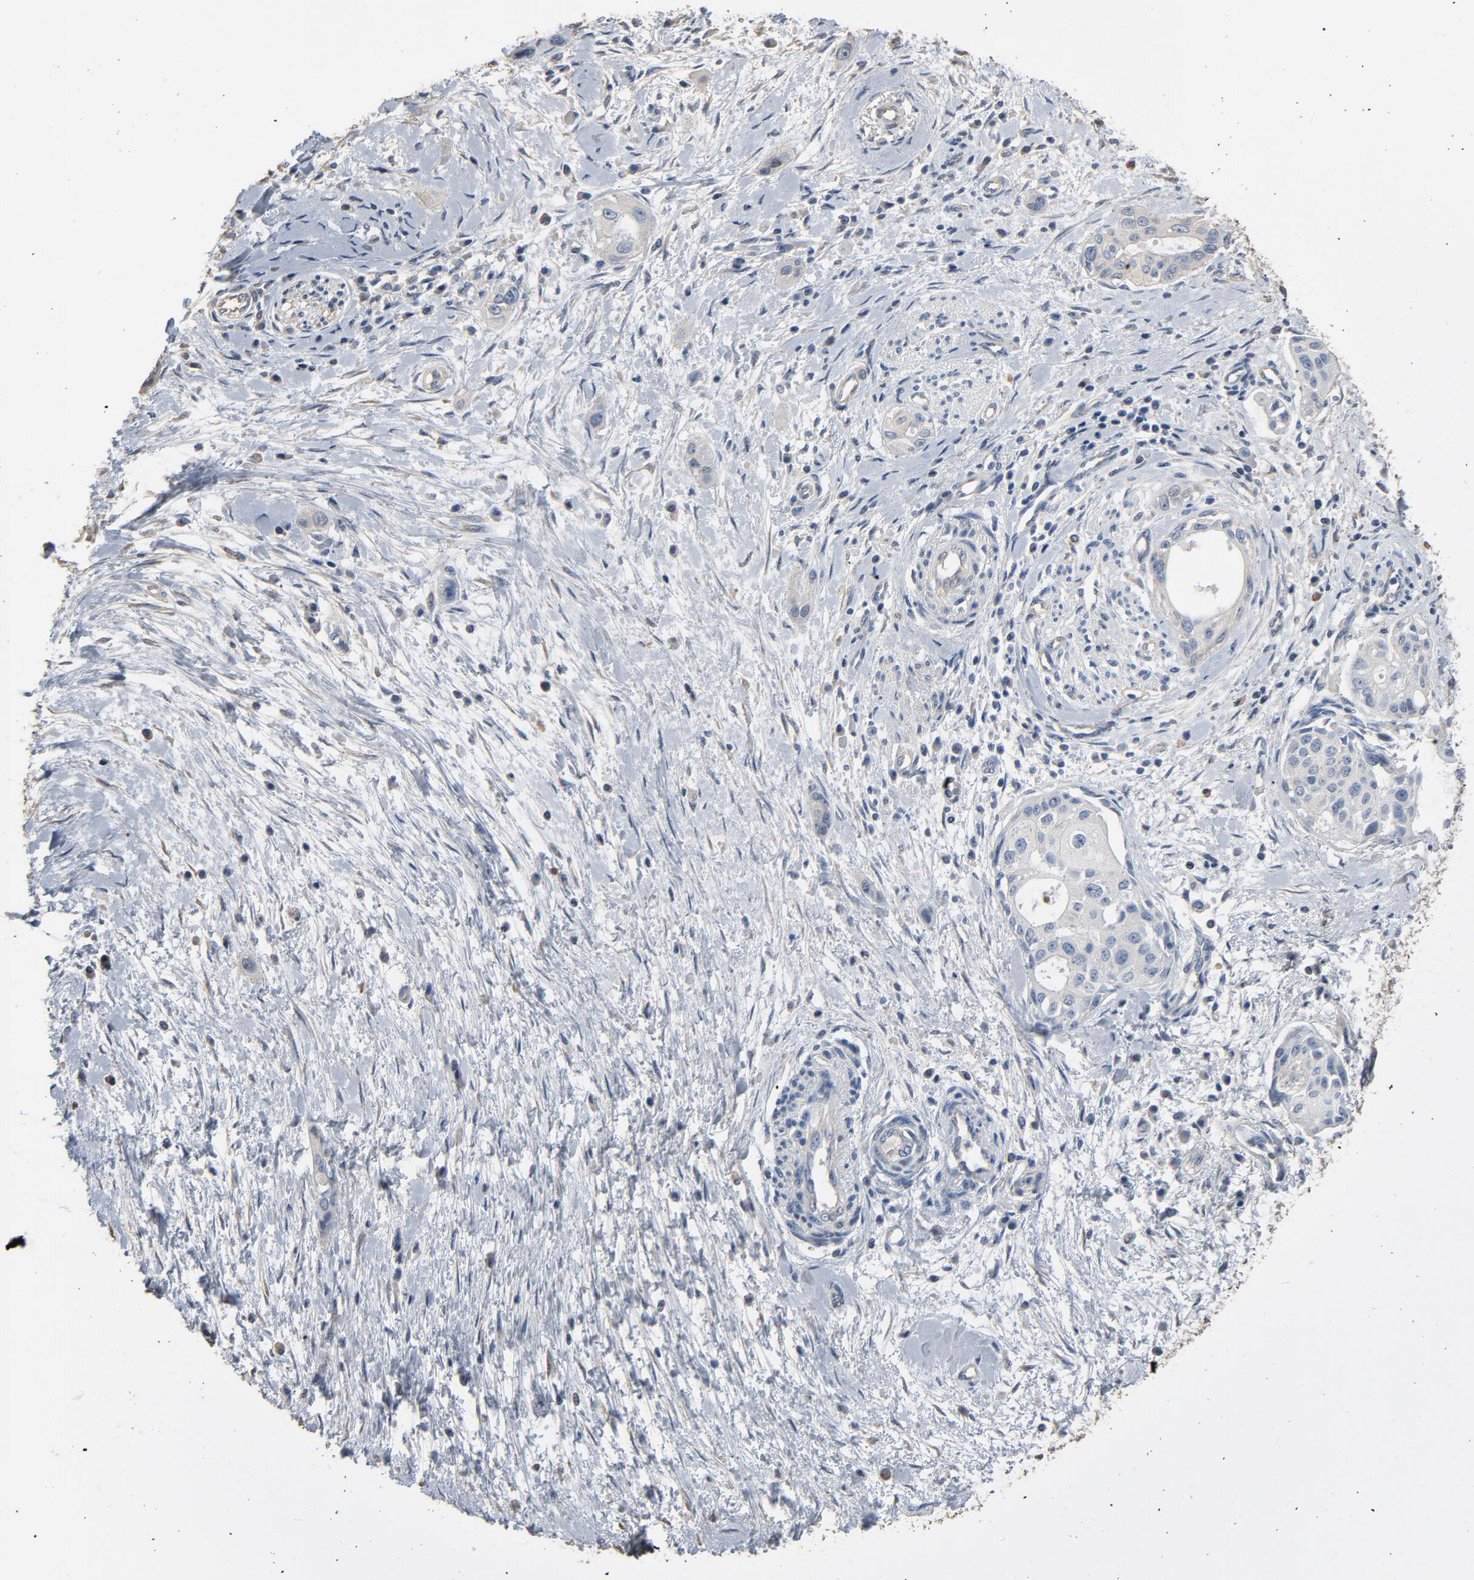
{"staining": {"intensity": "negative", "quantity": "none", "location": "none"}, "tissue": "pancreatic cancer", "cell_type": "Tumor cells", "image_type": "cancer", "snomed": [{"axis": "morphology", "description": "Adenocarcinoma, NOS"}, {"axis": "topography", "description": "Pancreas"}], "caption": "The IHC photomicrograph has no significant positivity in tumor cells of adenocarcinoma (pancreatic) tissue.", "gene": "SOX6", "patient": {"sex": "female", "age": 60}}